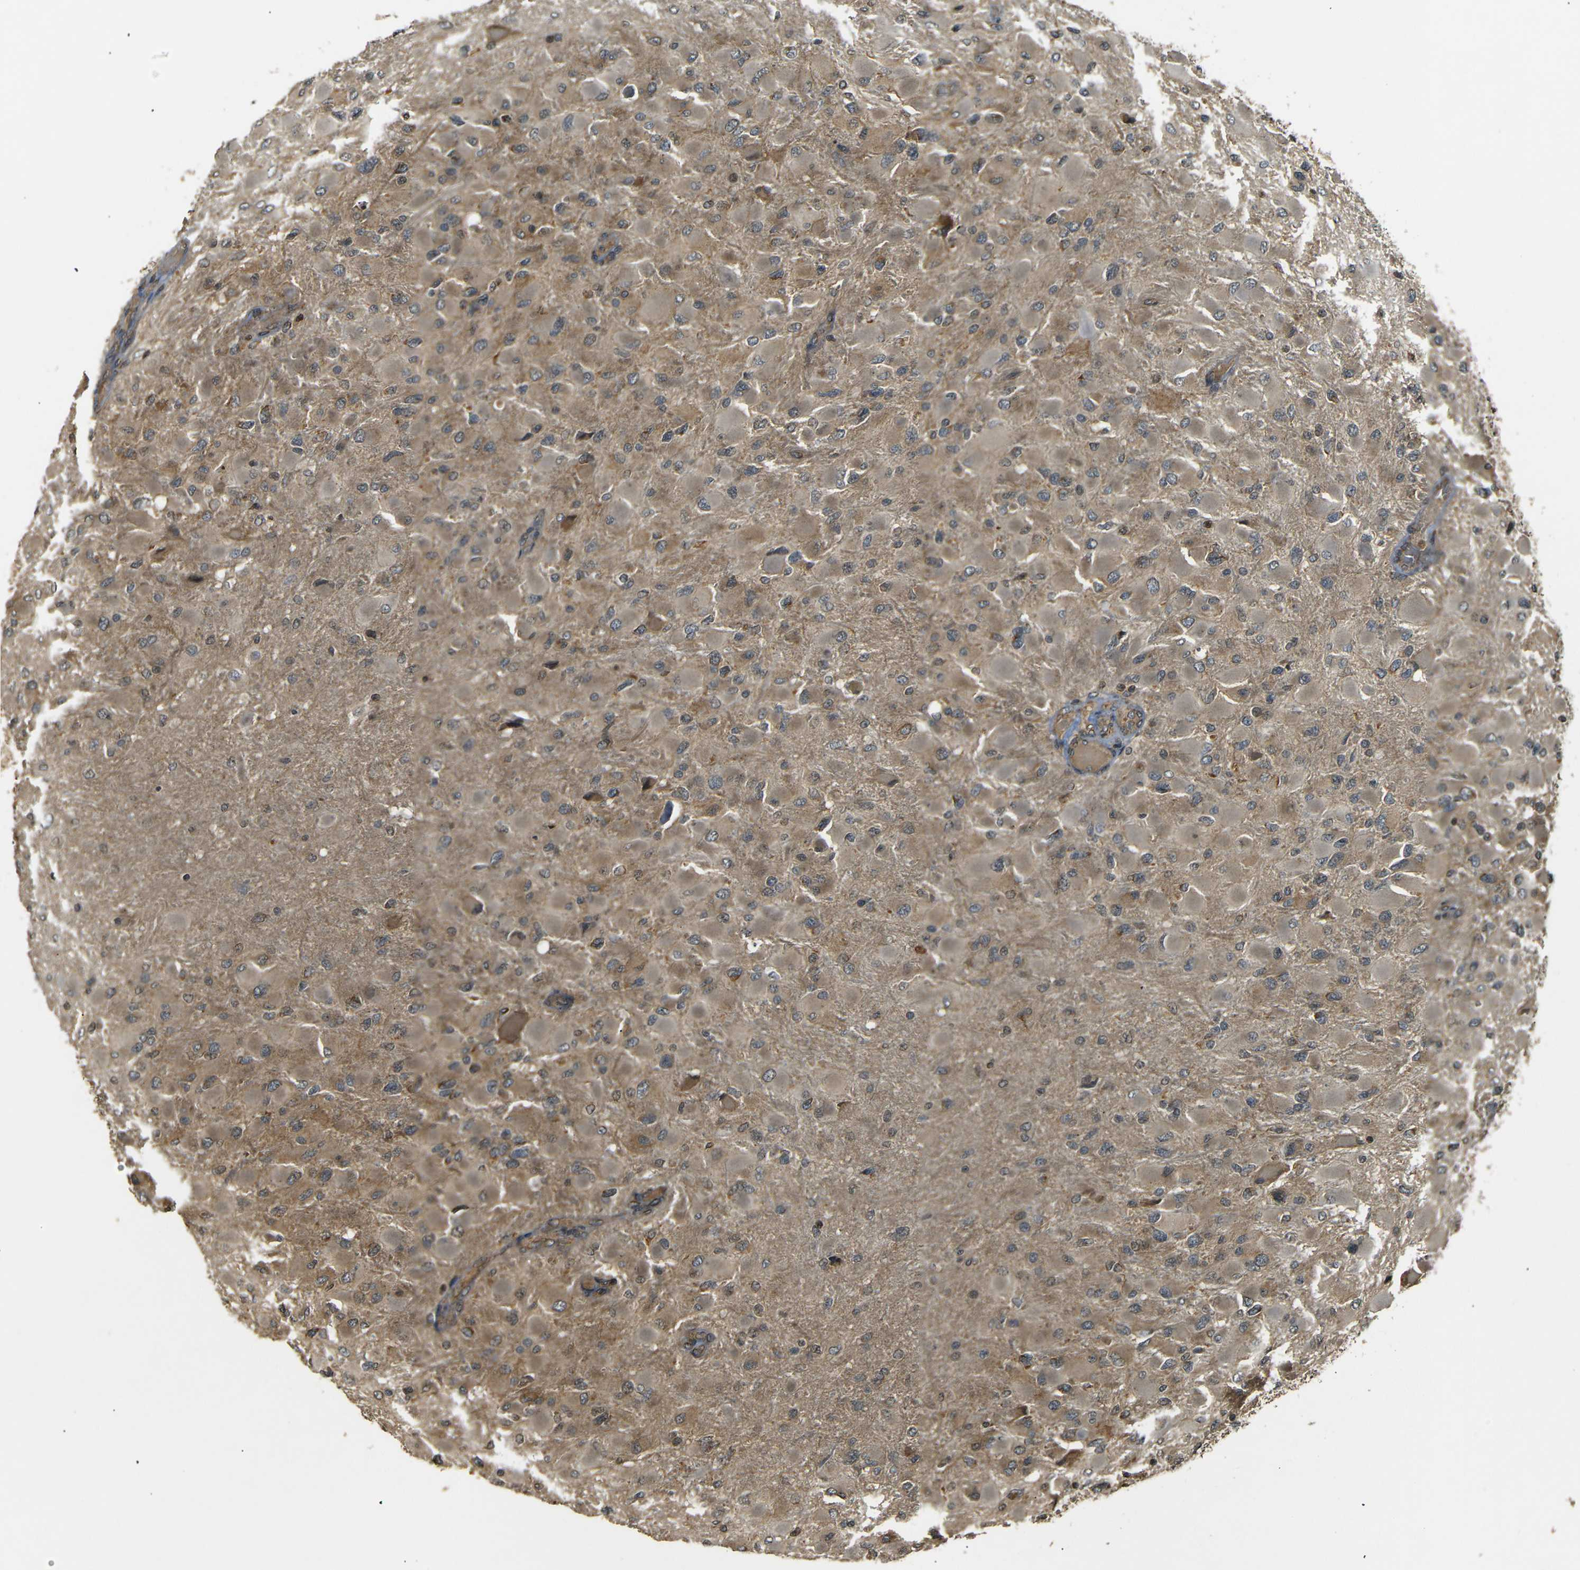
{"staining": {"intensity": "moderate", "quantity": ">75%", "location": "cytoplasmic/membranous"}, "tissue": "glioma", "cell_type": "Tumor cells", "image_type": "cancer", "snomed": [{"axis": "morphology", "description": "Glioma, malignant, High grade"}, {"axis": "topography", "description": "Cerebral cortex"}], "caption": "Immunohistochemical staining of glioma reveals moderate cytoplasmic/membranous protein positivity in about >75% of tumor cells.", "gene": "TANK", "patient": {"sex": "female", "age": 36}}